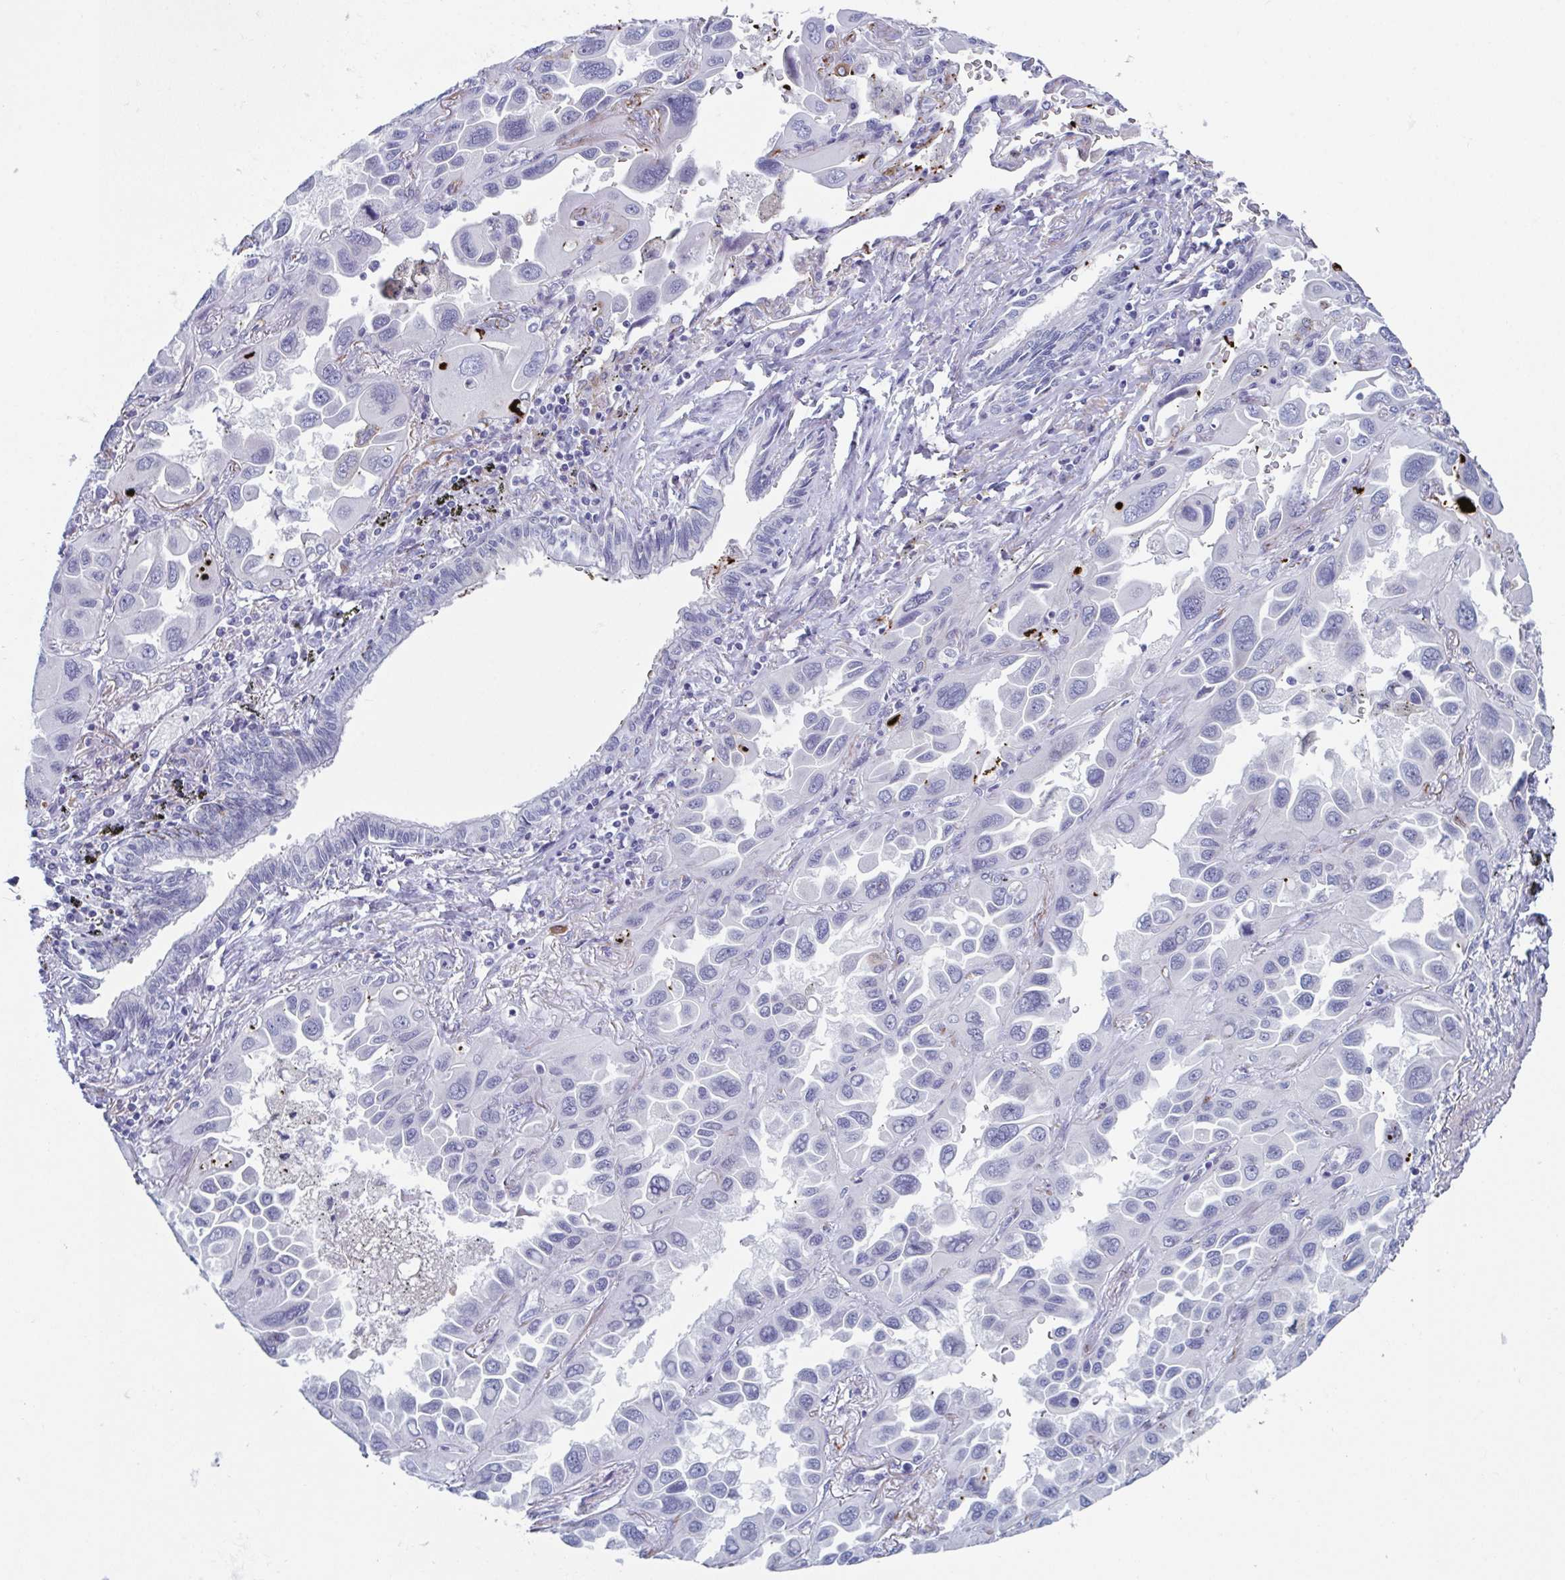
{"staining": {"intensity": "negative", "quantity": "none", "location": "none"}, "tissue": "lung cancer", "cell_type": "Tumor cells", "image_type": "cancer", "snomed": [{"axis": "morphology", "description": "Adenocarcinoma, NOS"}, {"axis": "topography", "description": "Lung"}], "caption": "Tumor cells are negative for protein expression in human lung adenocarcinoma.", "gene": "ZFP64", "patient": {"sex": "male", "age": 64}}